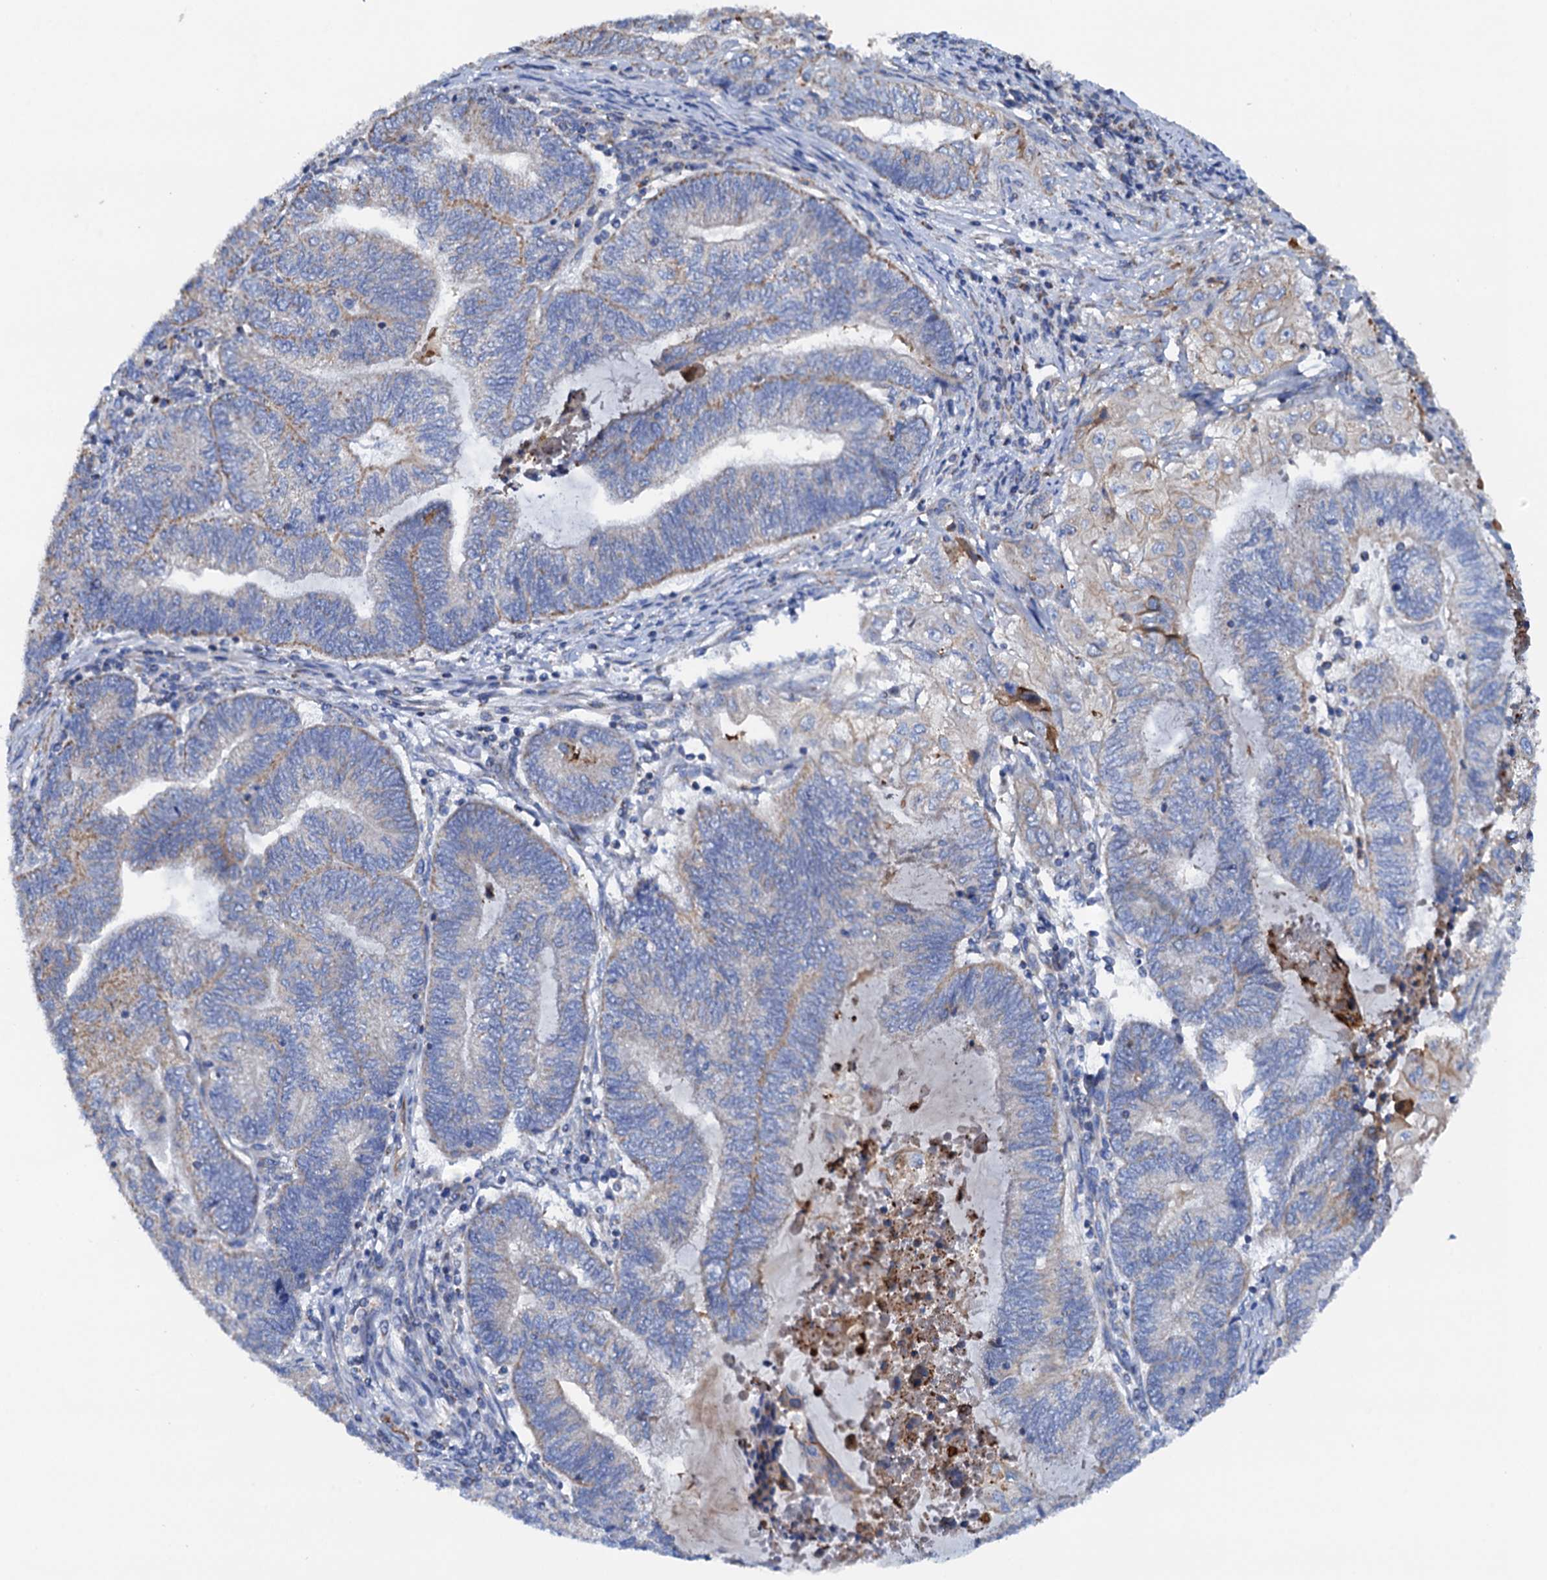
{"staining": {"intensity": "weak", "quantity": "<25%", "location": "cytoplasmic/membranous"}, "tissue": "endometrial cancer", "cell_type": "Tumor cells", "image_type": "cancer", "snomed": [{"axis": "morphology", "description": "Adenocarcinoma, NOS"}, {"axis": "topography", "description": "Uterus"}, {"axis": "topography", "description": "Endometrium"}], "caption": "Immunohistochemistry (IHC) image of neoplastic tissue: endometrial cancer (adenocarcinoma) stained with DAB (3,3'-diaminobenzidine) demonstrates no significant protein positivity in tumor cells.", "gene": "RASSF9", "patient": {"sex": "female", "age": 70}}